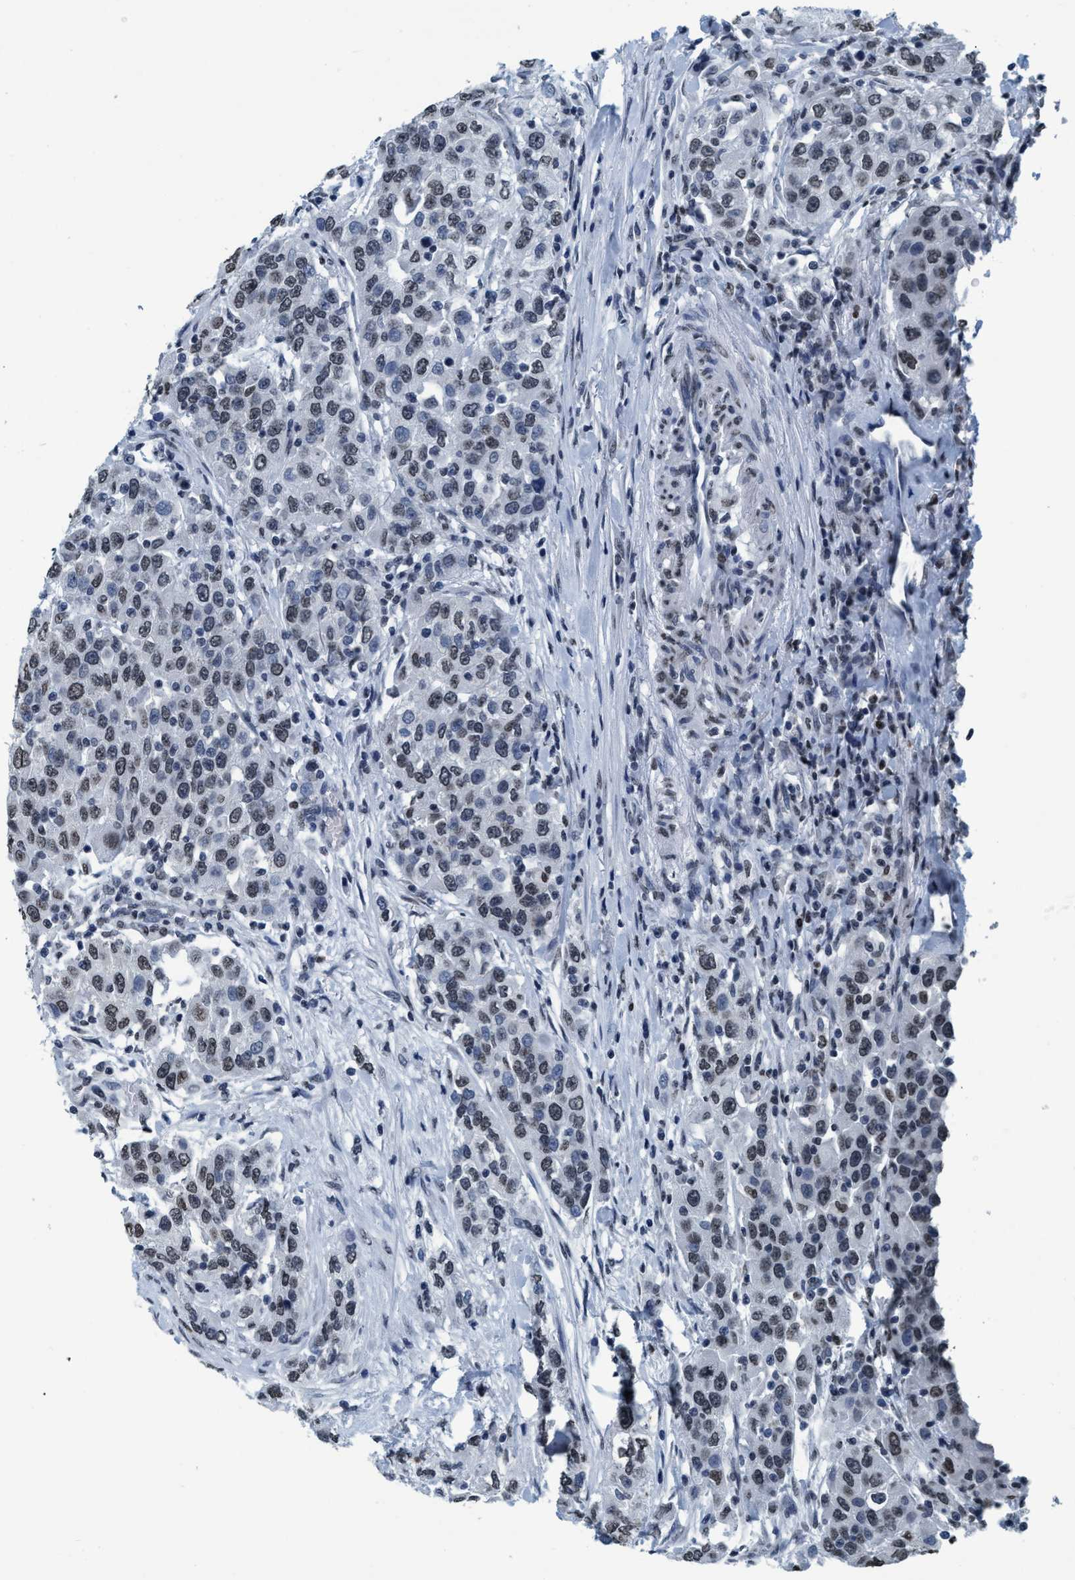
{"staining": {"intensity": "weak", "quantity": ">75%", "location": "nuclear"}, "tissue": "urothelial cancer", "cell_type": "Tumor cells", "image_type": "cancer", "snomed": [{"axis": "morphology", "description": "Urothelial carcinoma, High grade"}, {"axis": "topography", "description": "Urinary bladder"}], "caption": "This micrograph reveals immunohistochemistry staining of human urothelial cancer, with low weak nuclear expression in approximately >75% of tumor cells.", "gene": "CCNE2", "patient": {"sex": "female", "age": 80}}